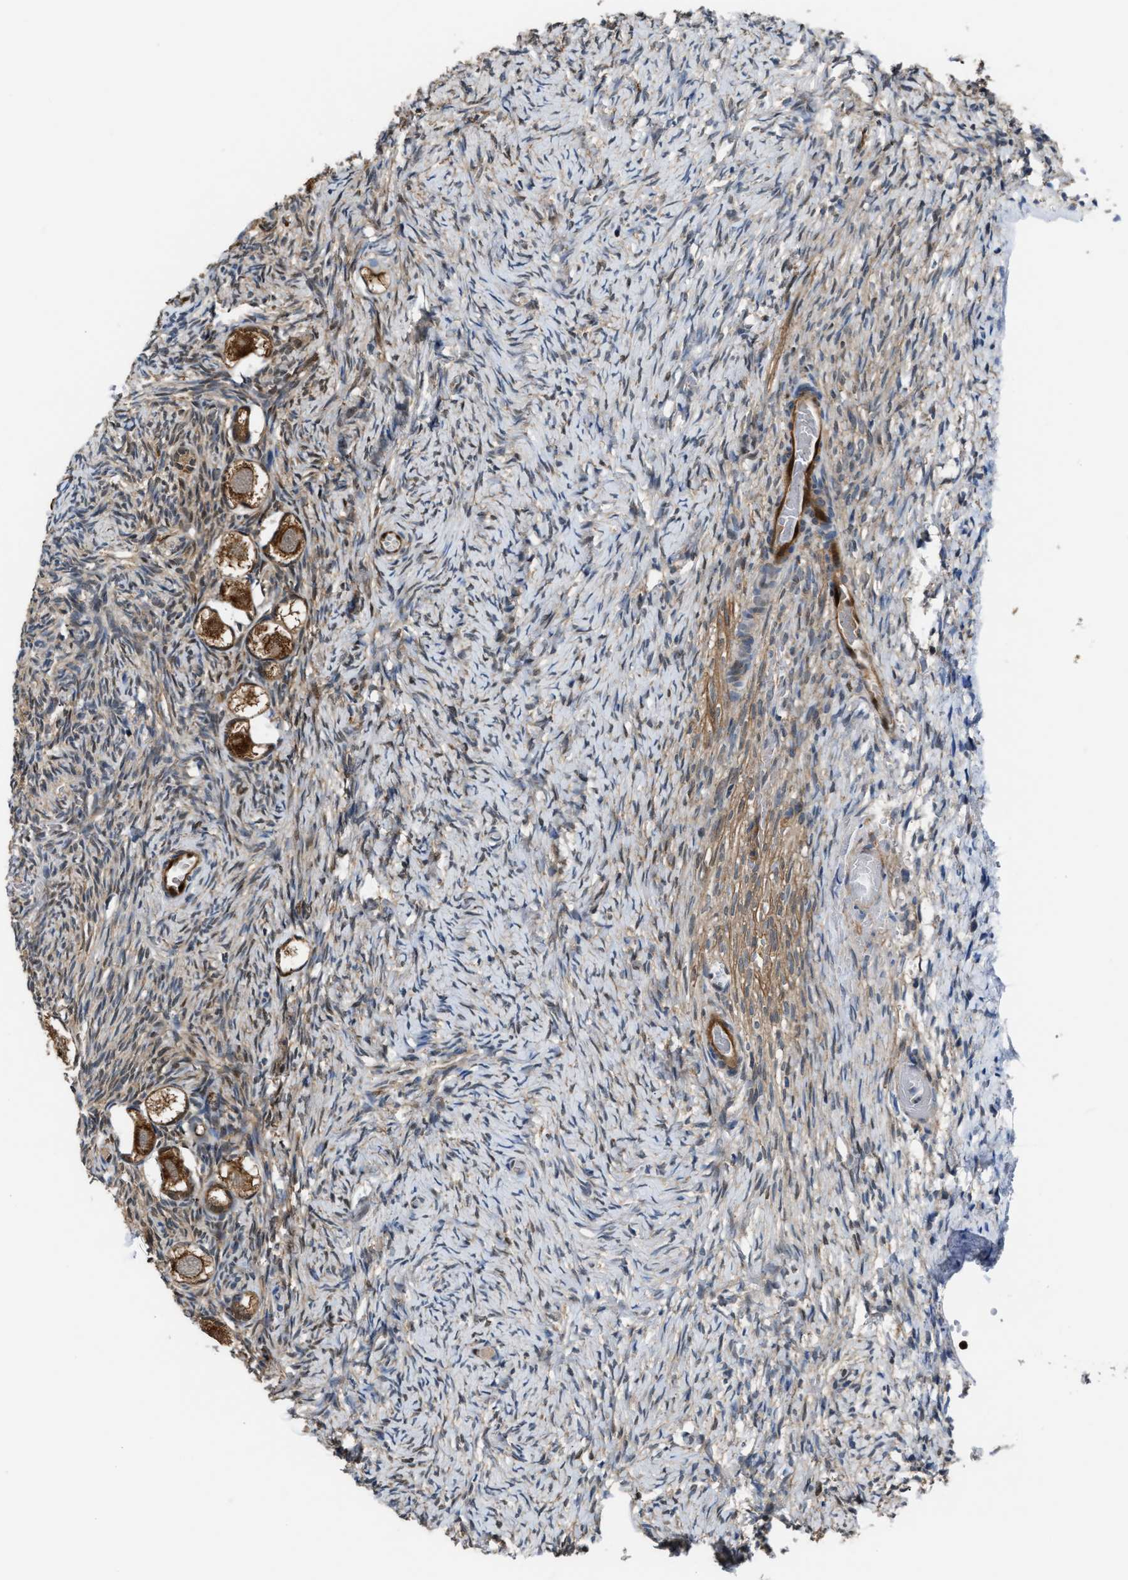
{"staining": {"intensity": "strong", "quantity": ">75%", "location": "cytoplasmic/membranous"}, "tissue": "ovary", "cell_type": "Follicle cells", "image_type": "normal", "snomed": [{"axis": "morphology", "description": "Normal tissue, NOS"}, {"axis": "topography", "description": "Ovary"}], "caption": "This micrograph displays immunohistochemistry (IHC) staining of benign ovary, with high strong cytoplasmic/membranous positivity in about >75% of follicle cells.", "gene": "PPA1", "patient": {"sex": "female", "age": 27}}